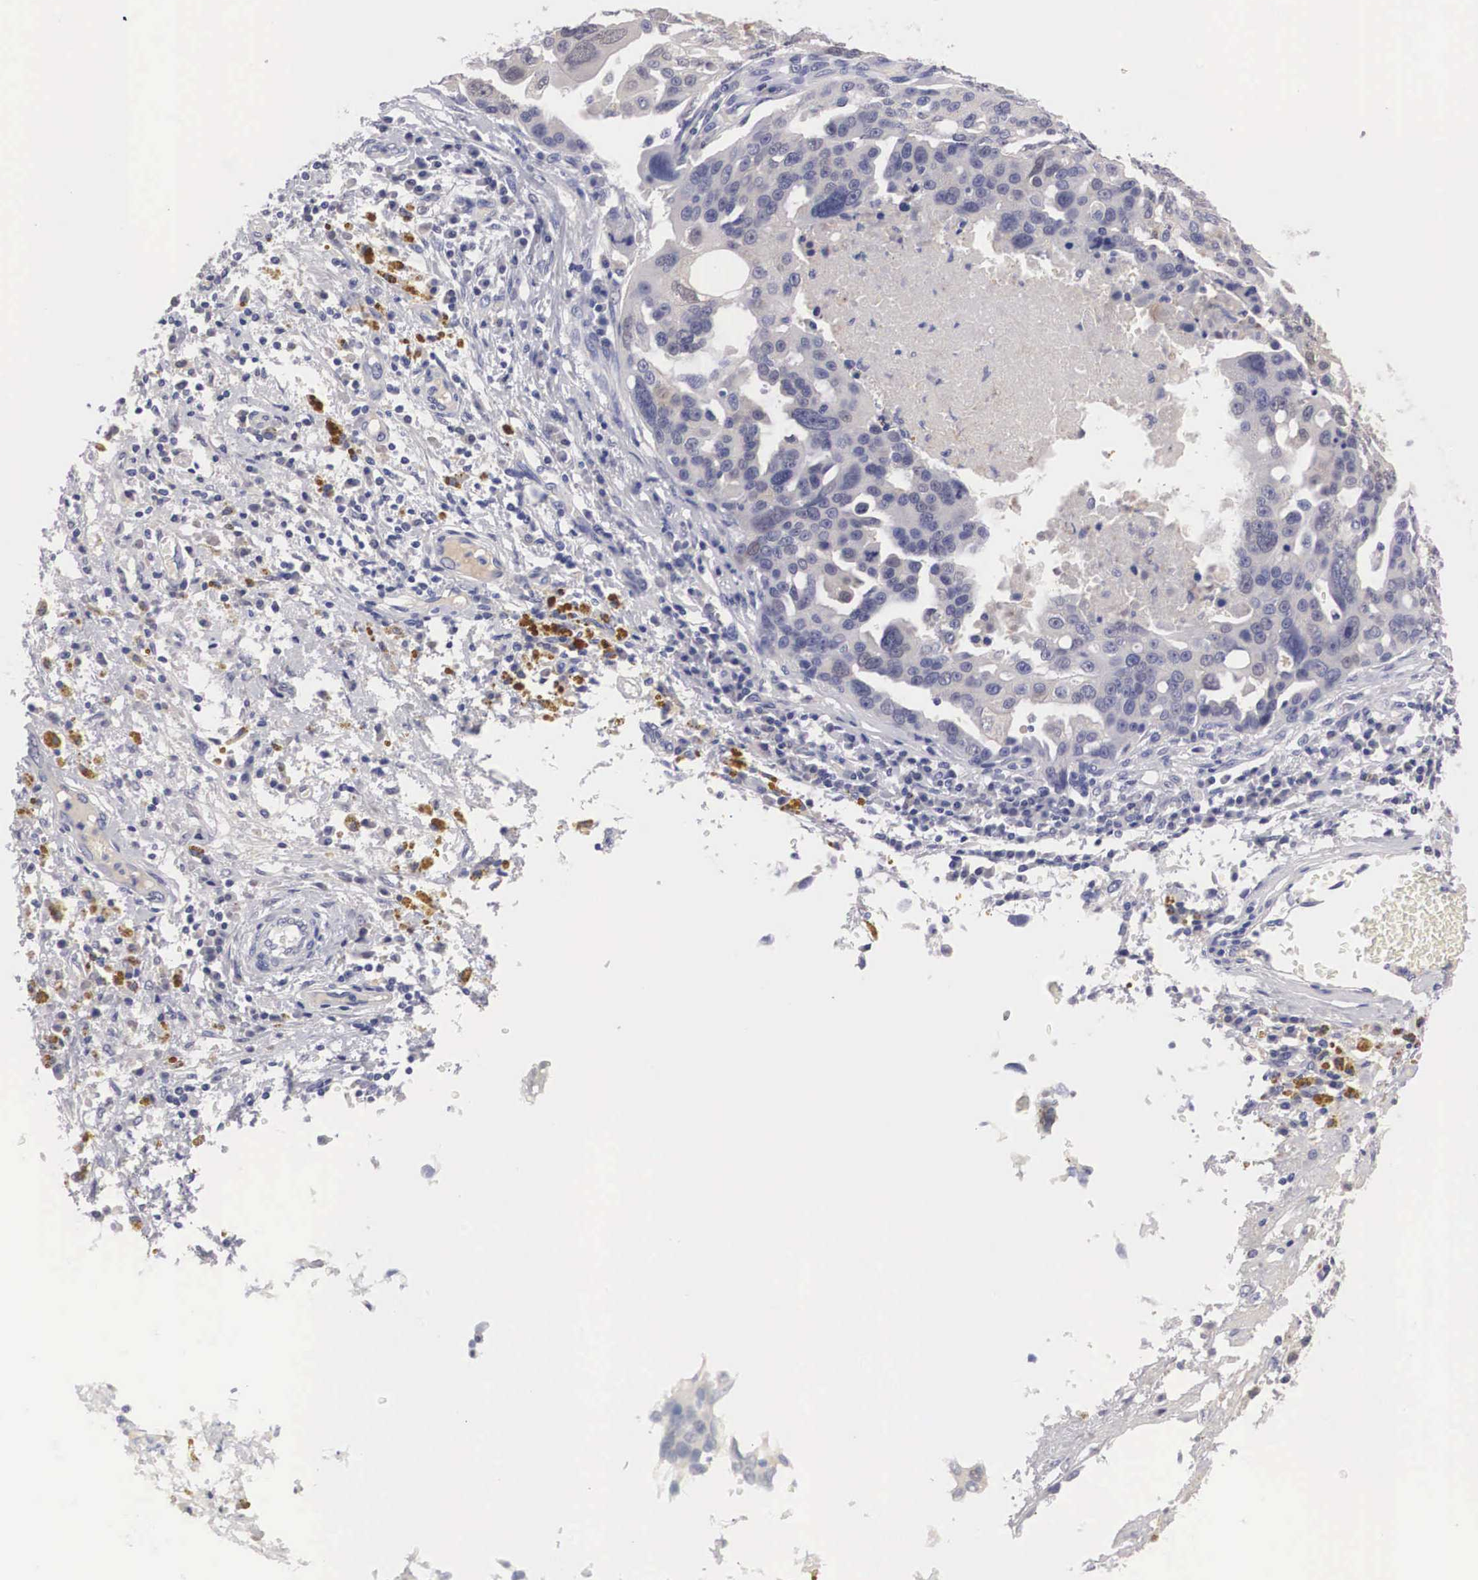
{"staining": {"intensity": "negative", "quantity": "none", "location": "none"}, "tissue": "ovarian cancer", "cell_type": "Tumor cells", "image_type": "cancer", "snomed": [{"axis": "morphology", "description": "Carcinoma, endometroid"}, {"axis": "topography", "description": "Ovary"}], "caption": "Tumor cells show no significant positivity in ovarian cancer.", "gene": "ABHD4", "patient": {"sex": "female", "age": 75}}